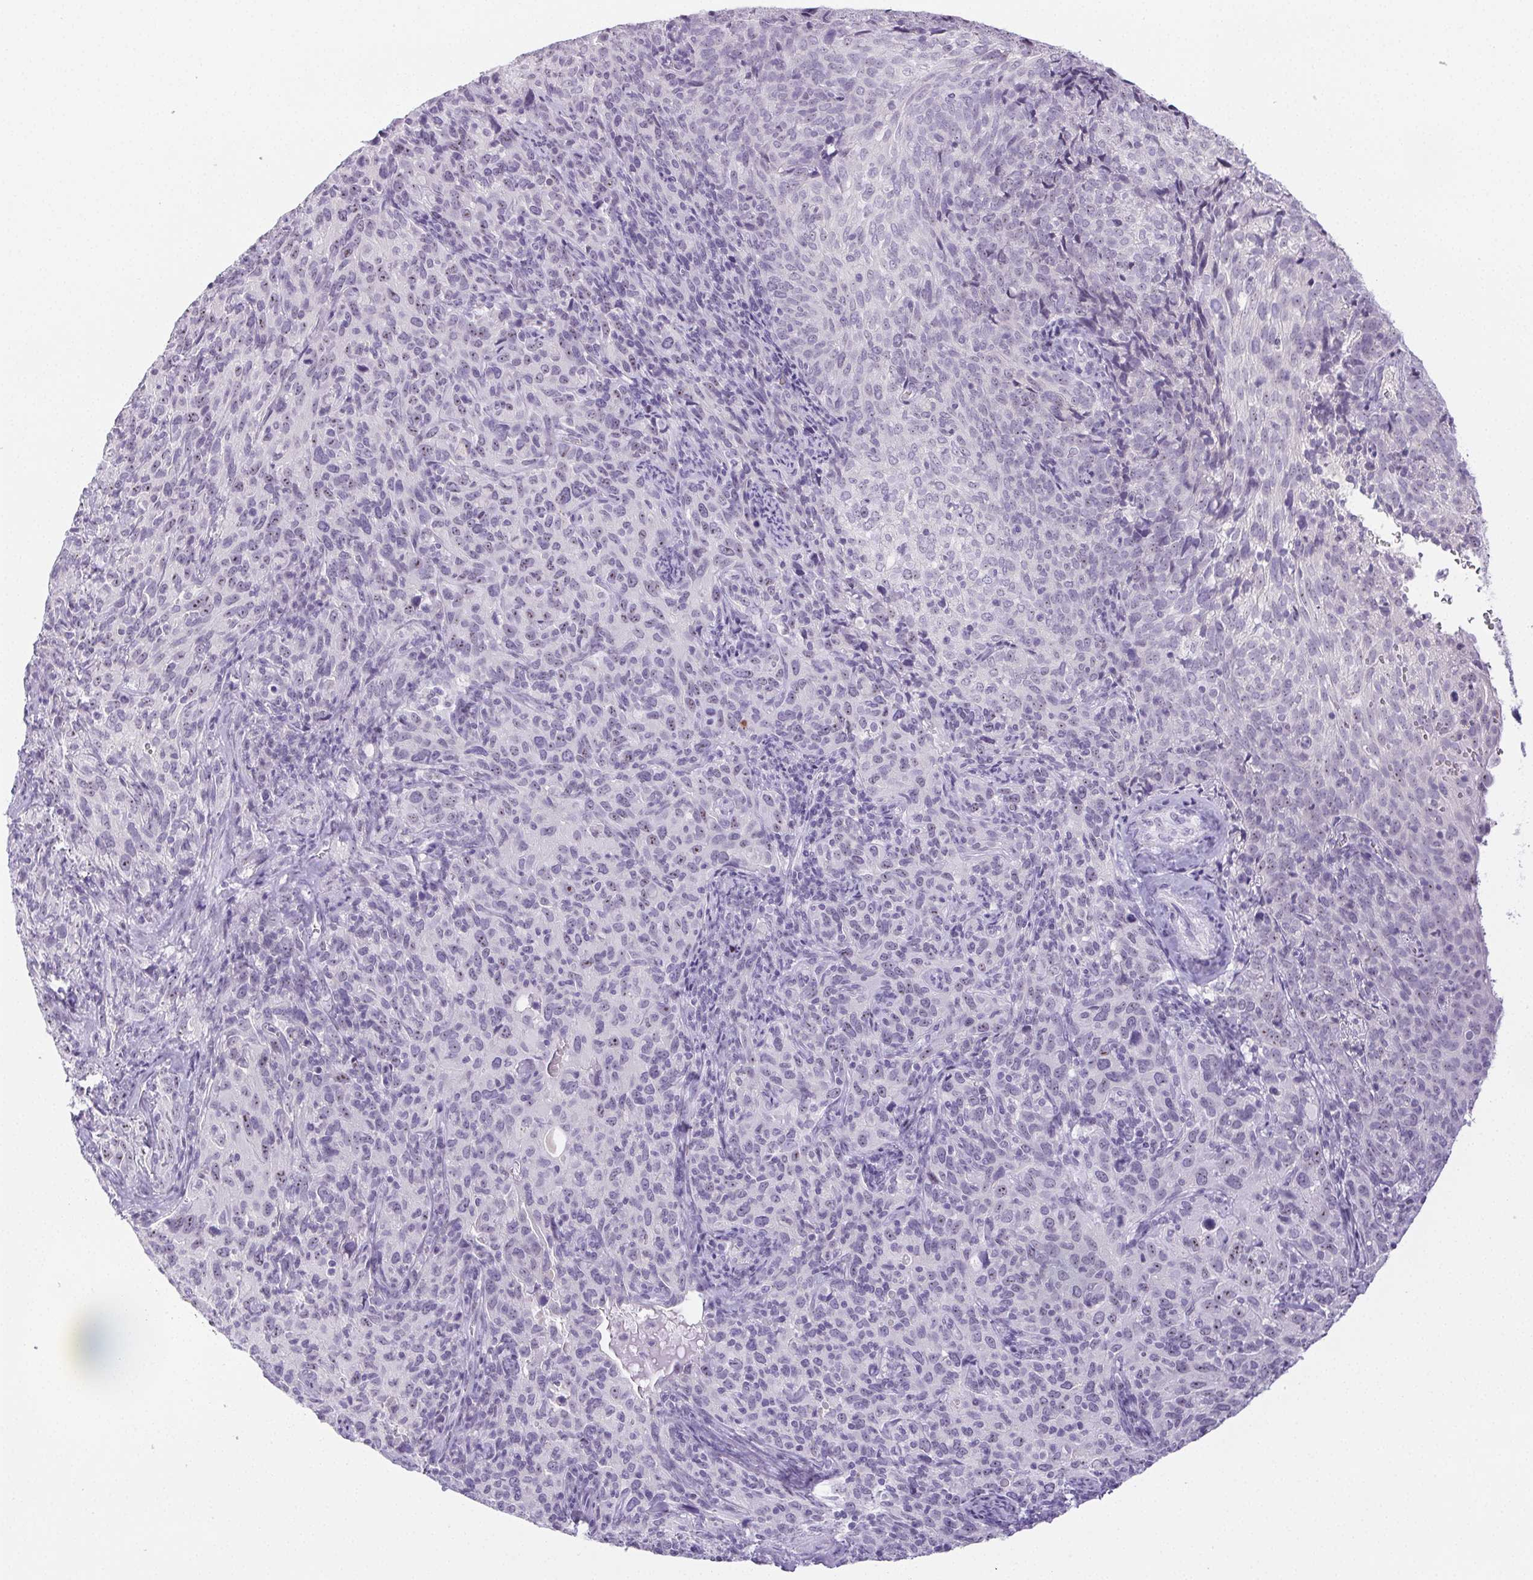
{"staining": {"intensity": "negative", "quantity": "none", "location": "none"}, "tissue": "cervical cancer", "cell_type": "Tumor cells", "image_type": "cancer", "snomed": [{"axis": "morphology", "description": "Squamous cell carcinoma, NOS"}, {"axis": "topography", "description": "Cervix"}], "caption": "Immunohistochemistry (IHC) photomicrograph of human cervical squamous cell carcinoma stained for a protein (brown), which reveals no expression in tumor cells.", "gene": "ST8SIA3", "patient": {"sex": "female", "age": 51}}